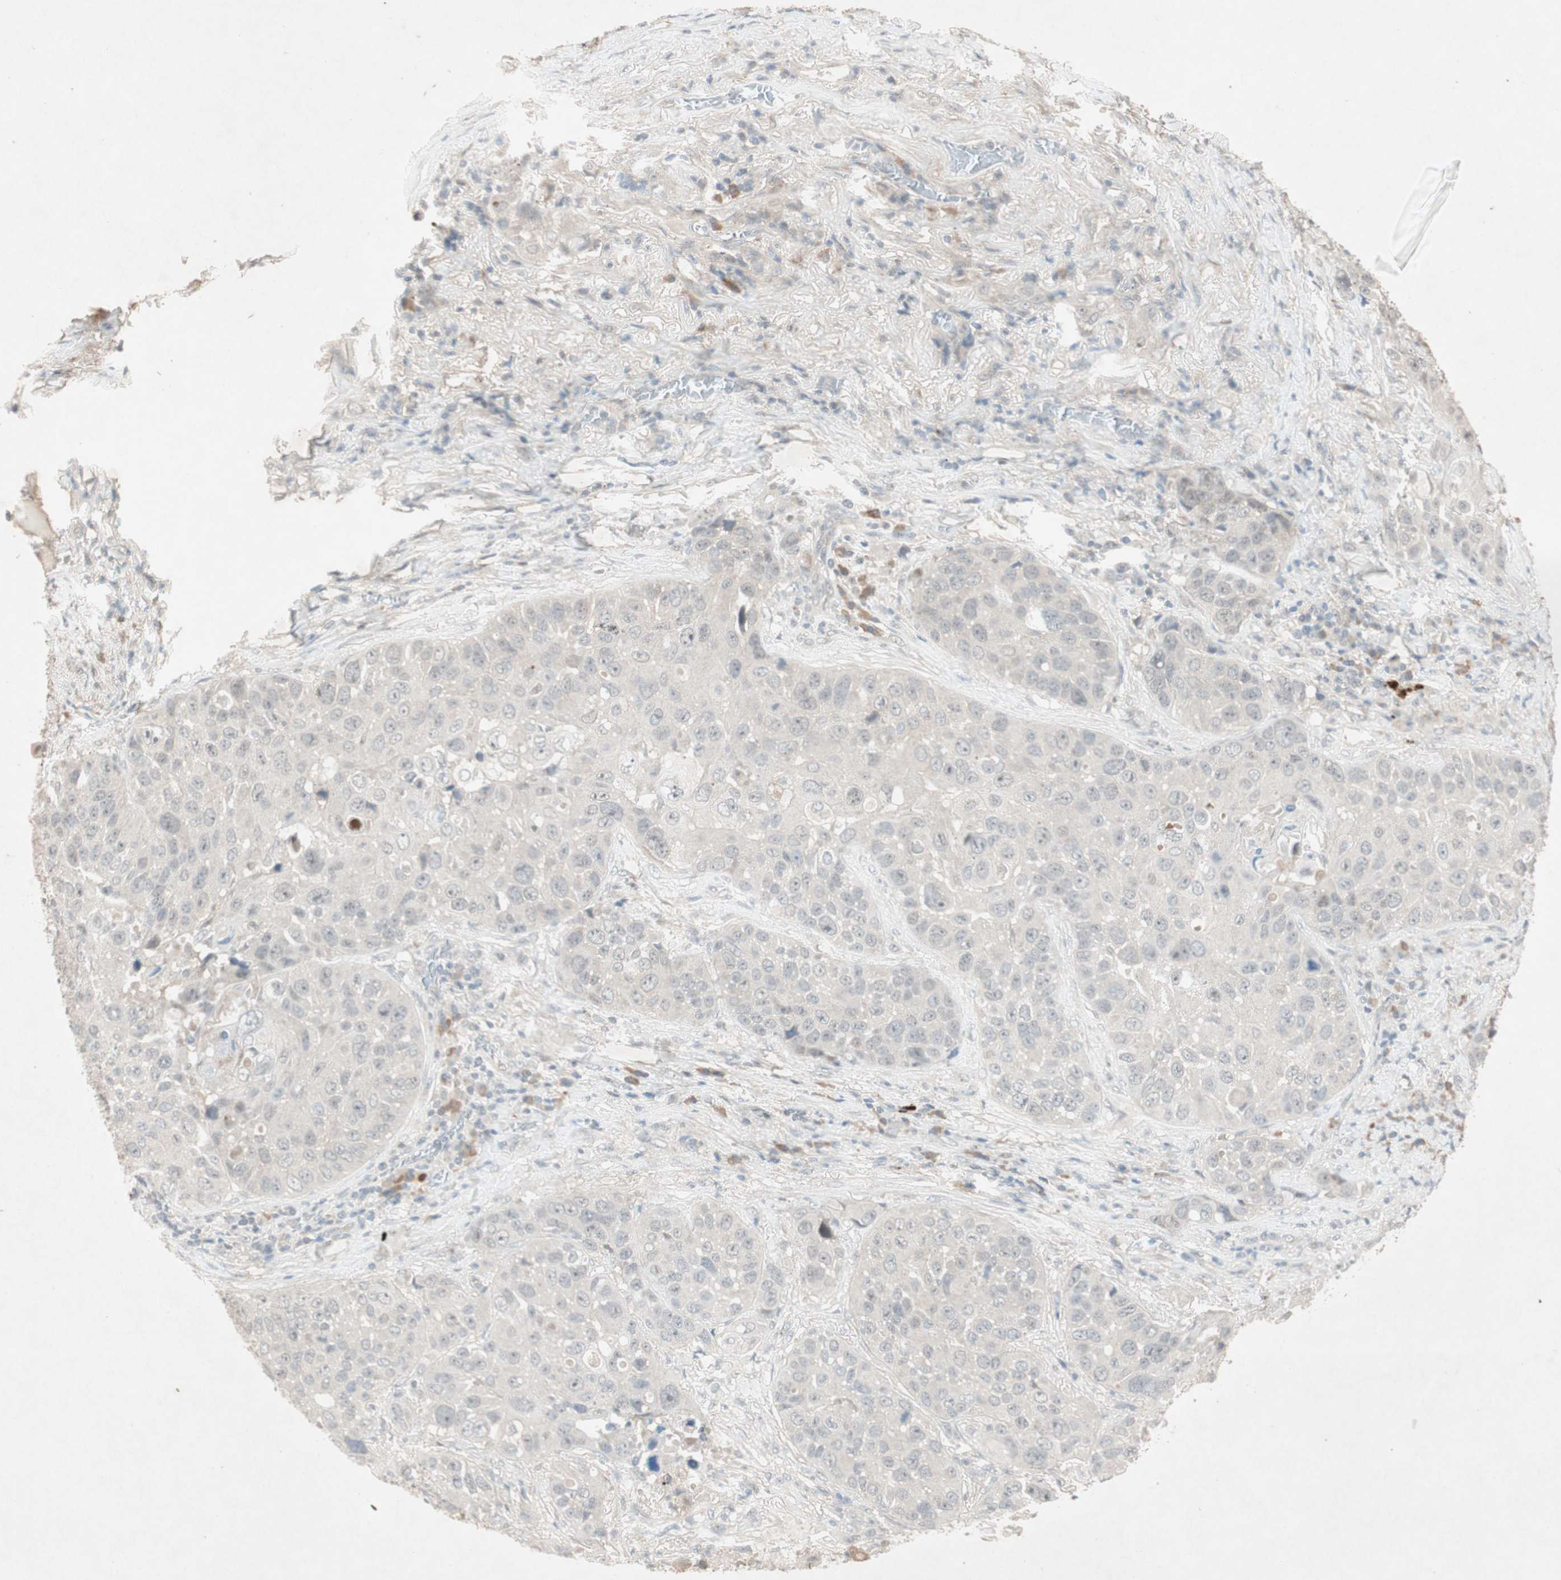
{"staining": {"intensity": "negative", "quantity": "none", "location": "none"}, "tissue": "lung cancer", "cell_type": "Tumor cells", "image_type": "cancer", "snomed": [{"axis": "morphology", "description": "Squamous cell carcinoma, NOS"}, {"axis": "topography", "description": "Lung"}], "caption": "High power microscopy image of an immunohistochemistry photomicrograph of lung cancer (squamous cell carcinoma), revealing no significant expression in tumor cells.", "gene": "RNGTT", "patient": {"sex": "male", "age": 57}}